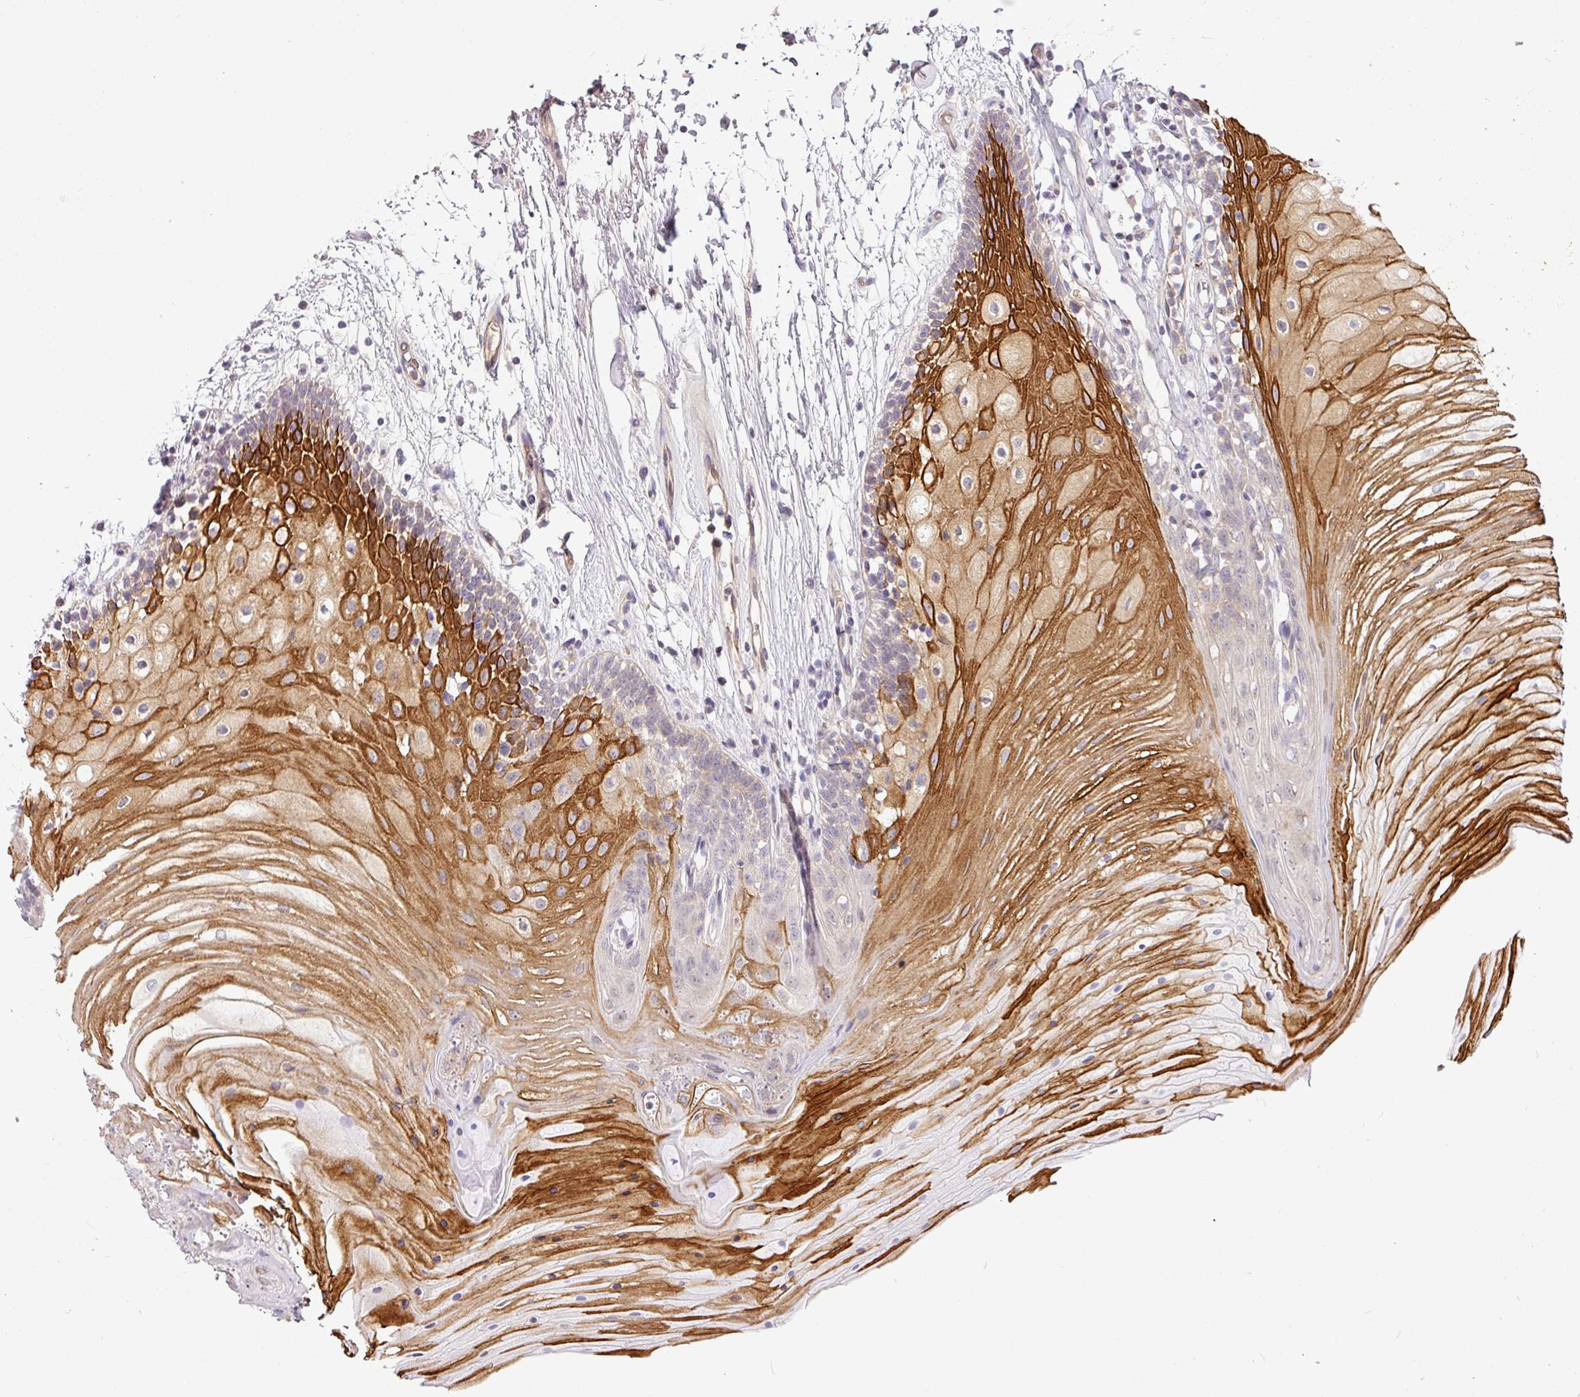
{"staining": {"intensity": "strong", "quantity": ">75%", "location": "cytoplasmic/membranous"}, "tissue": "oral mucosa", "cell_type": "Squamous epithelial cells", "image_type": "normal", "snomed": [{"axis": "morphology", "description": "Normal tissue, NOS"}, {"axis": "topography", "description": "Oral tissue"}], "caption": "This histopathology image demonstrates immunohistochemistry staining of unremarkable oral mucosa, with high strong cytoplasmic/membranous positivity in about >75% of squamous epithelial cells.", "gene": "APOM", "patient": {"sex": "female", "age": 80}}